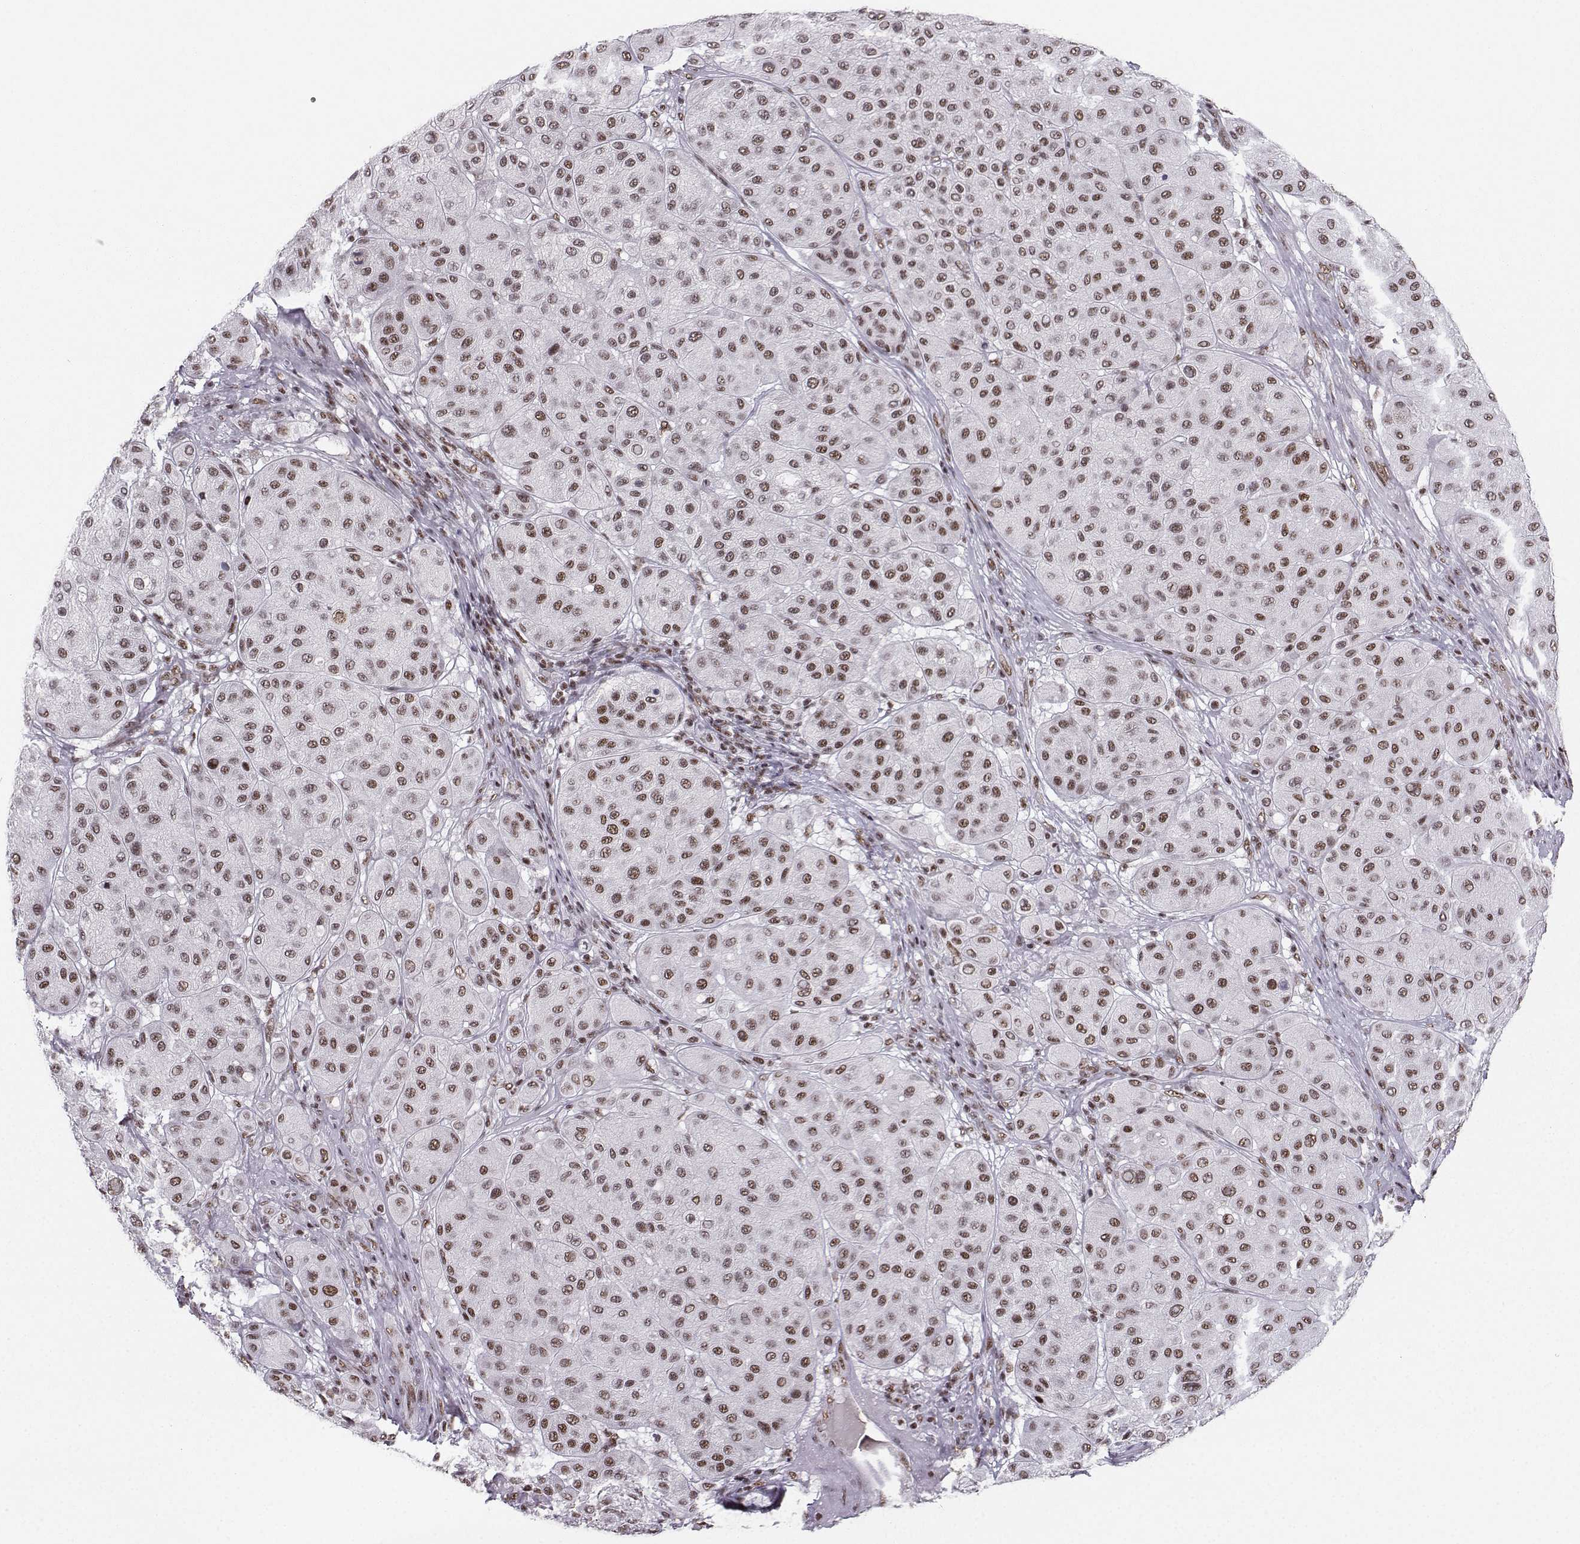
{"staining": {"intensity": "weak", "quantity": "<25%", "location": "nuclear"}, "tissue": "melanoma", "cell_type": "Tumor cells", "image_type": "cancer", "snomed": [{"axis": "morphology", "description": "Malignant melanoma, Metastatic site"}, {"axis": "topography", "description": "Smooth muscle"}], "caption": "Tumor cells are negative for brown protein staining in melanoma.", "gene": "SNRPB2", "patient": {"sex": "male", "age": 41}}